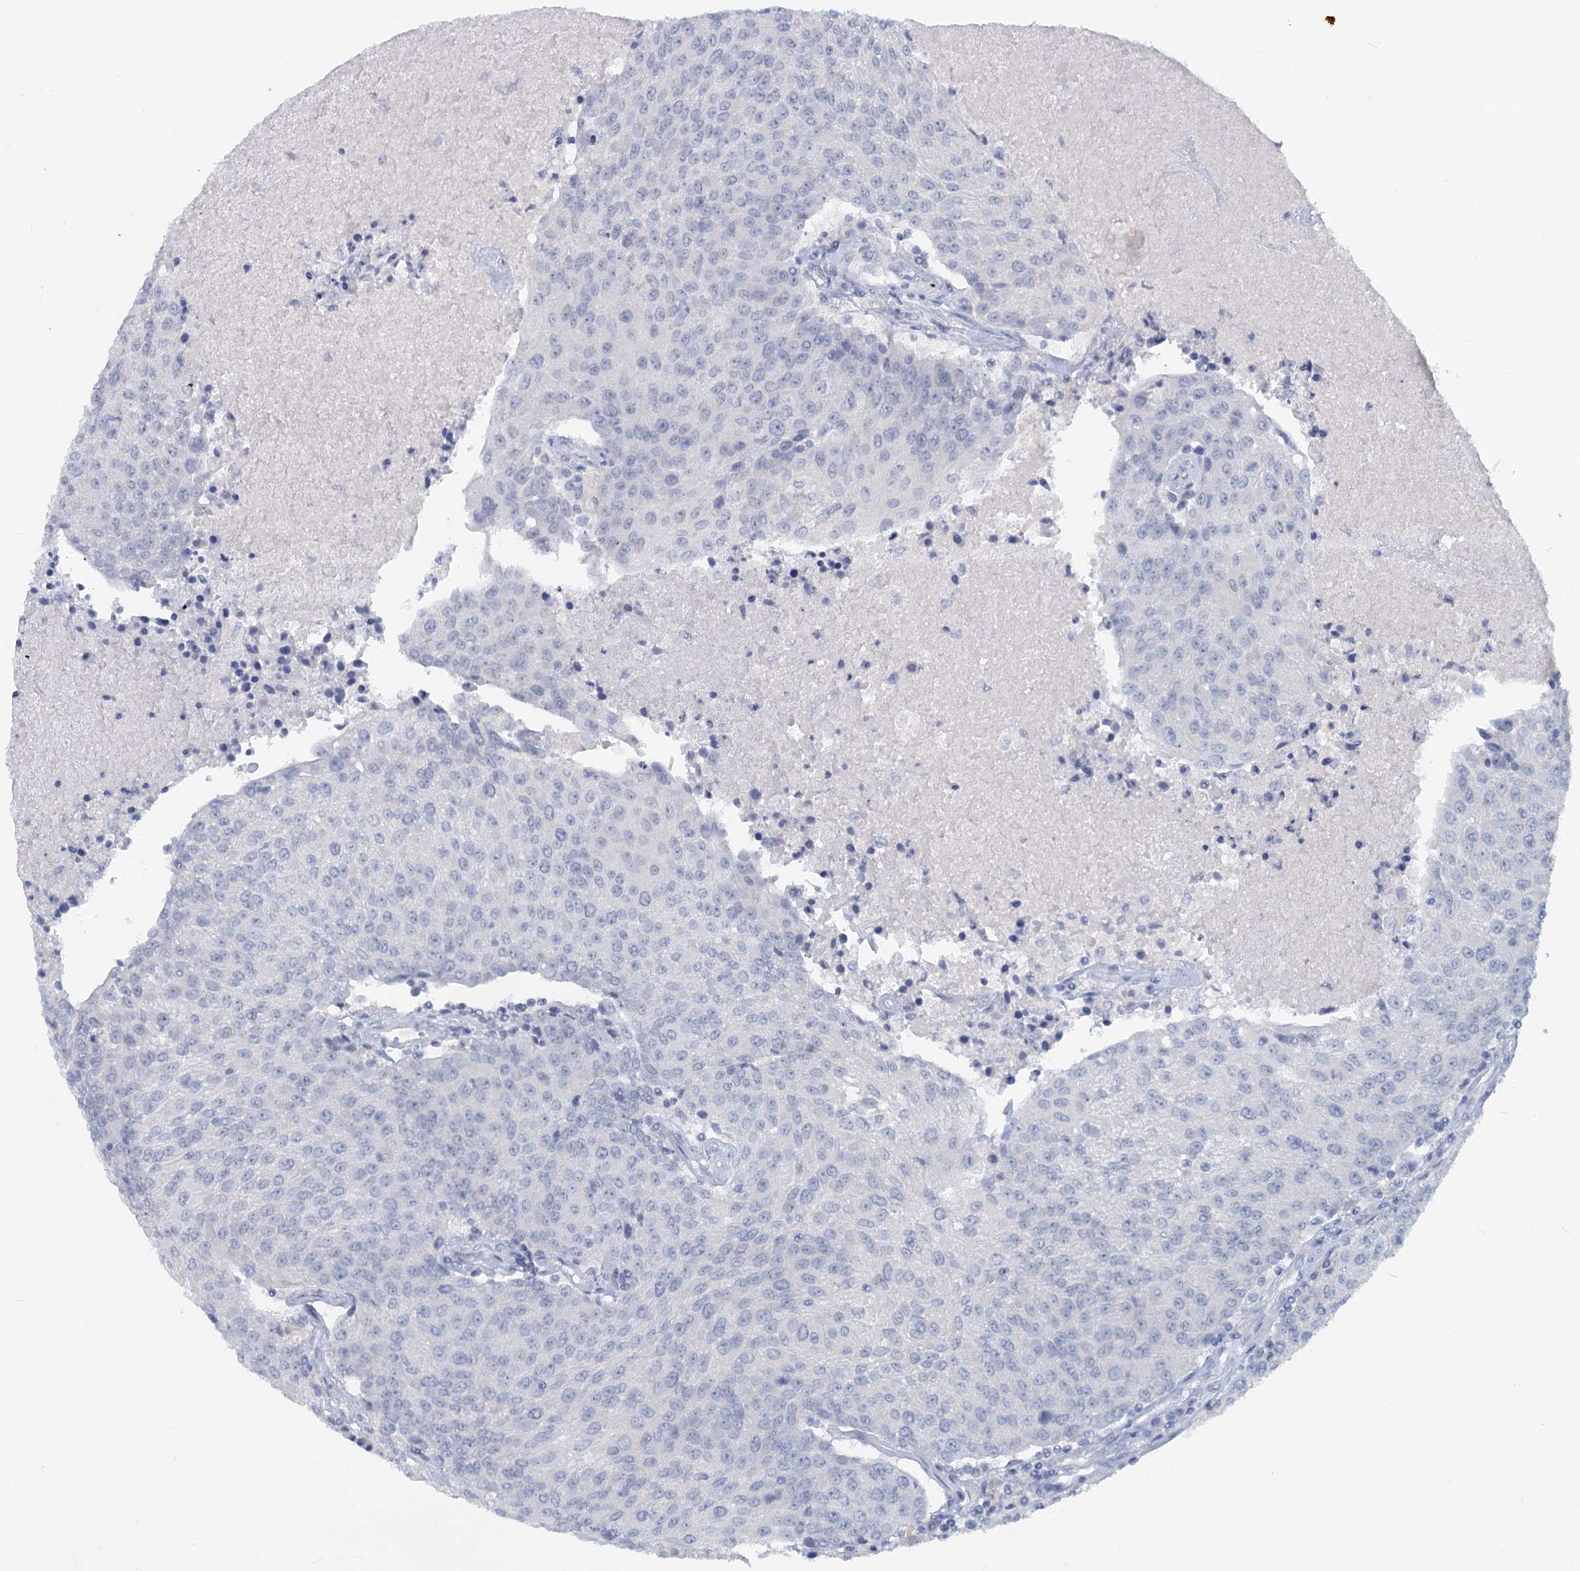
{"staining": {"intensity": "negative", "quantity": "none", "location": "none"}, "tissue": "urothelial cancer", "cell_type": "Tumor cells", "image_type": "cancer", "snomed": [{"axis": "morphology", "description": "Urothelial carcinoma, High grade"}, {"axis": "topography", "description": "Urinary bladder"}], "caption": "Tumor cells are negative for brown protein staining in urothelial carcinoma (high-grade). (Immunohistochemistry, brightfield microscopy, high magnification).", "gene": "CHGA", "patient": {"sex": "female", "age": 85}}